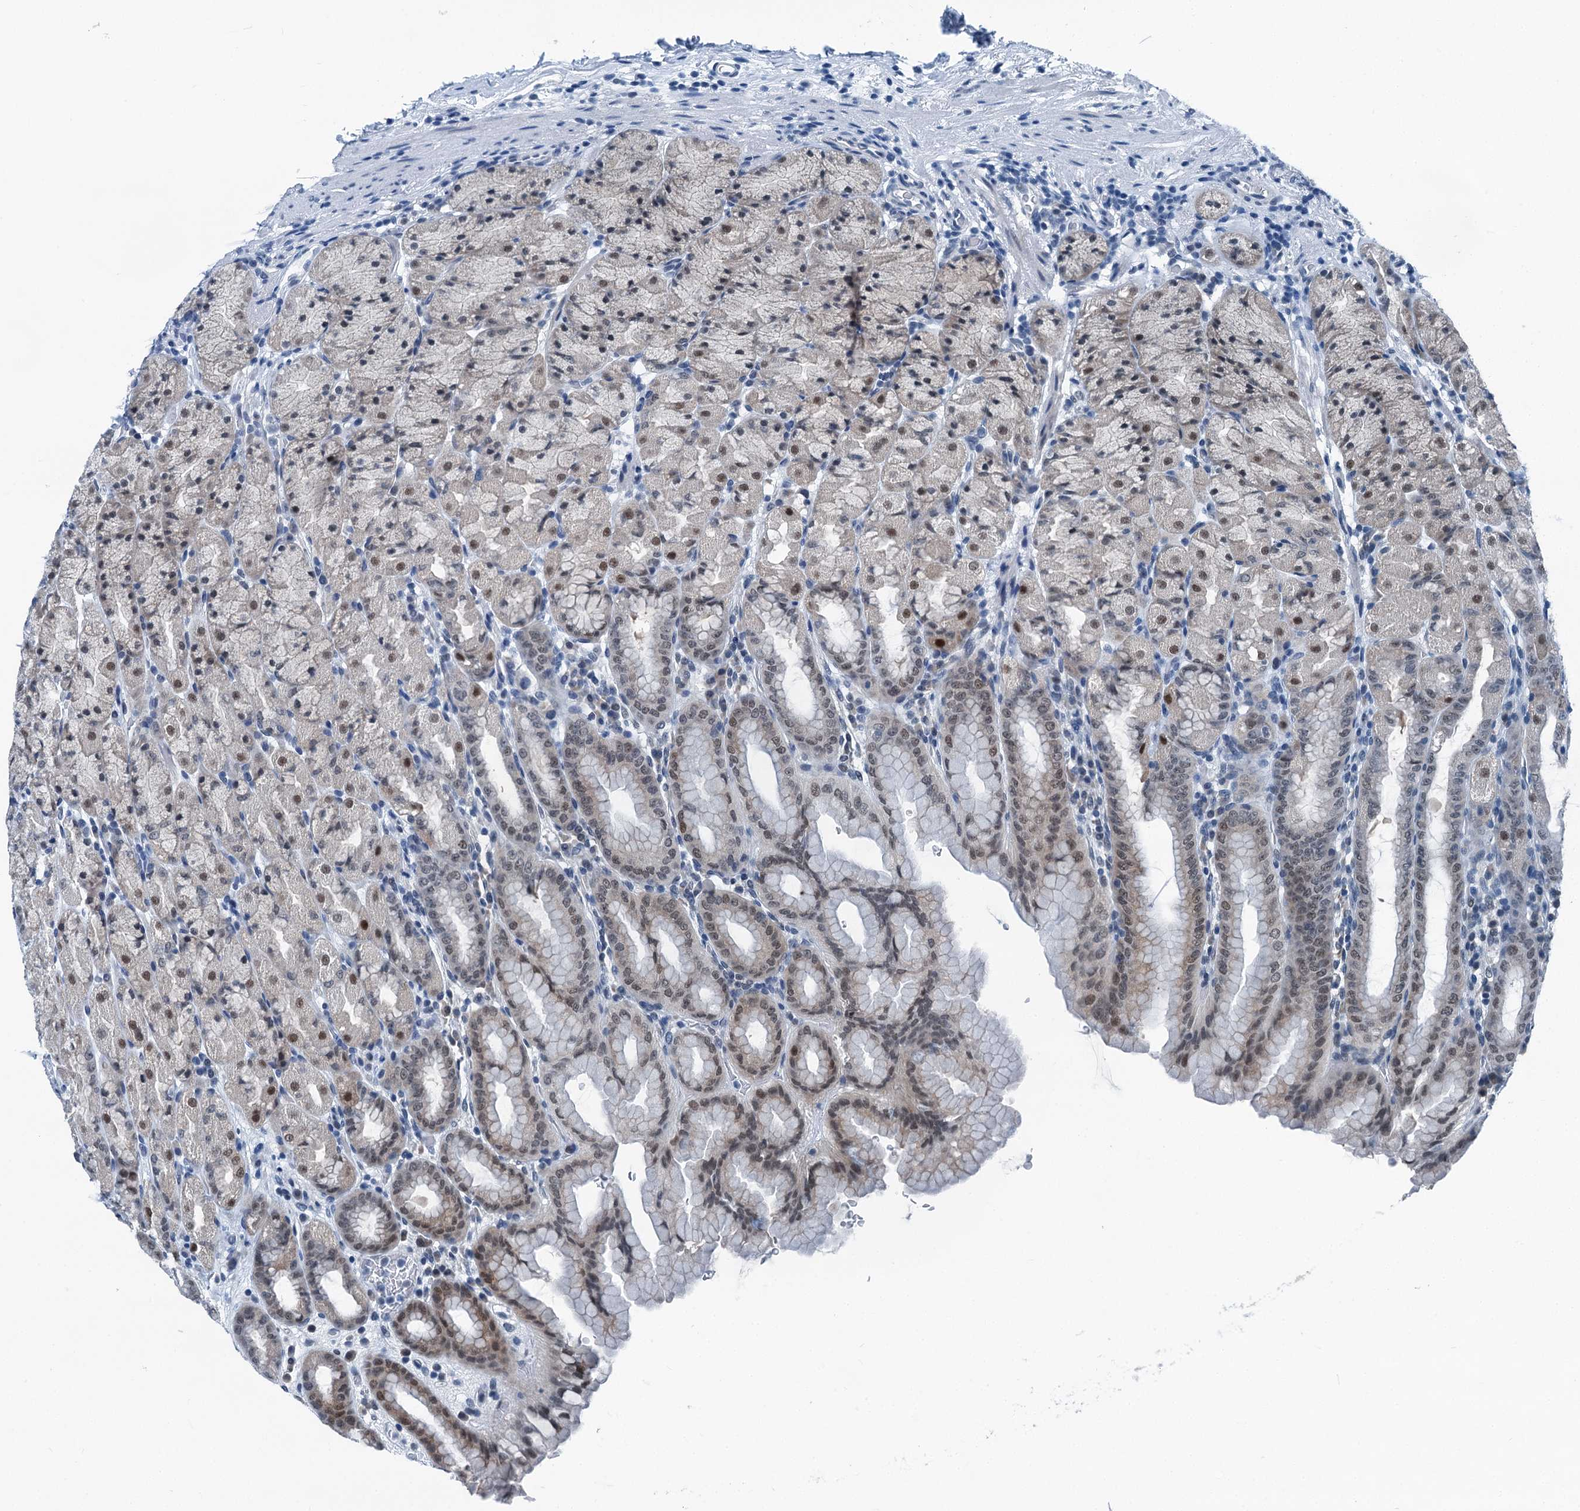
{"staining": {"intensity": "moderate", "quantity": "25%-75%", "location": "nuclear"}, "tissue": "stomach", "cell_type": "Glandular cells", "image_type": "normal", "snomed": [{"axis": "morphology", "description": "Normal tissue, NOS"}, {"axis": "topography", "description": "Stomach, upper"}], "caption": "This micrograph demonstrates IHC staining of normal human stomach, with medium moderate nuclear expression in about 25%-75% of glandular cells.", "gene": "TRPT1", "patient": {"sex": "male", "age": 68}}